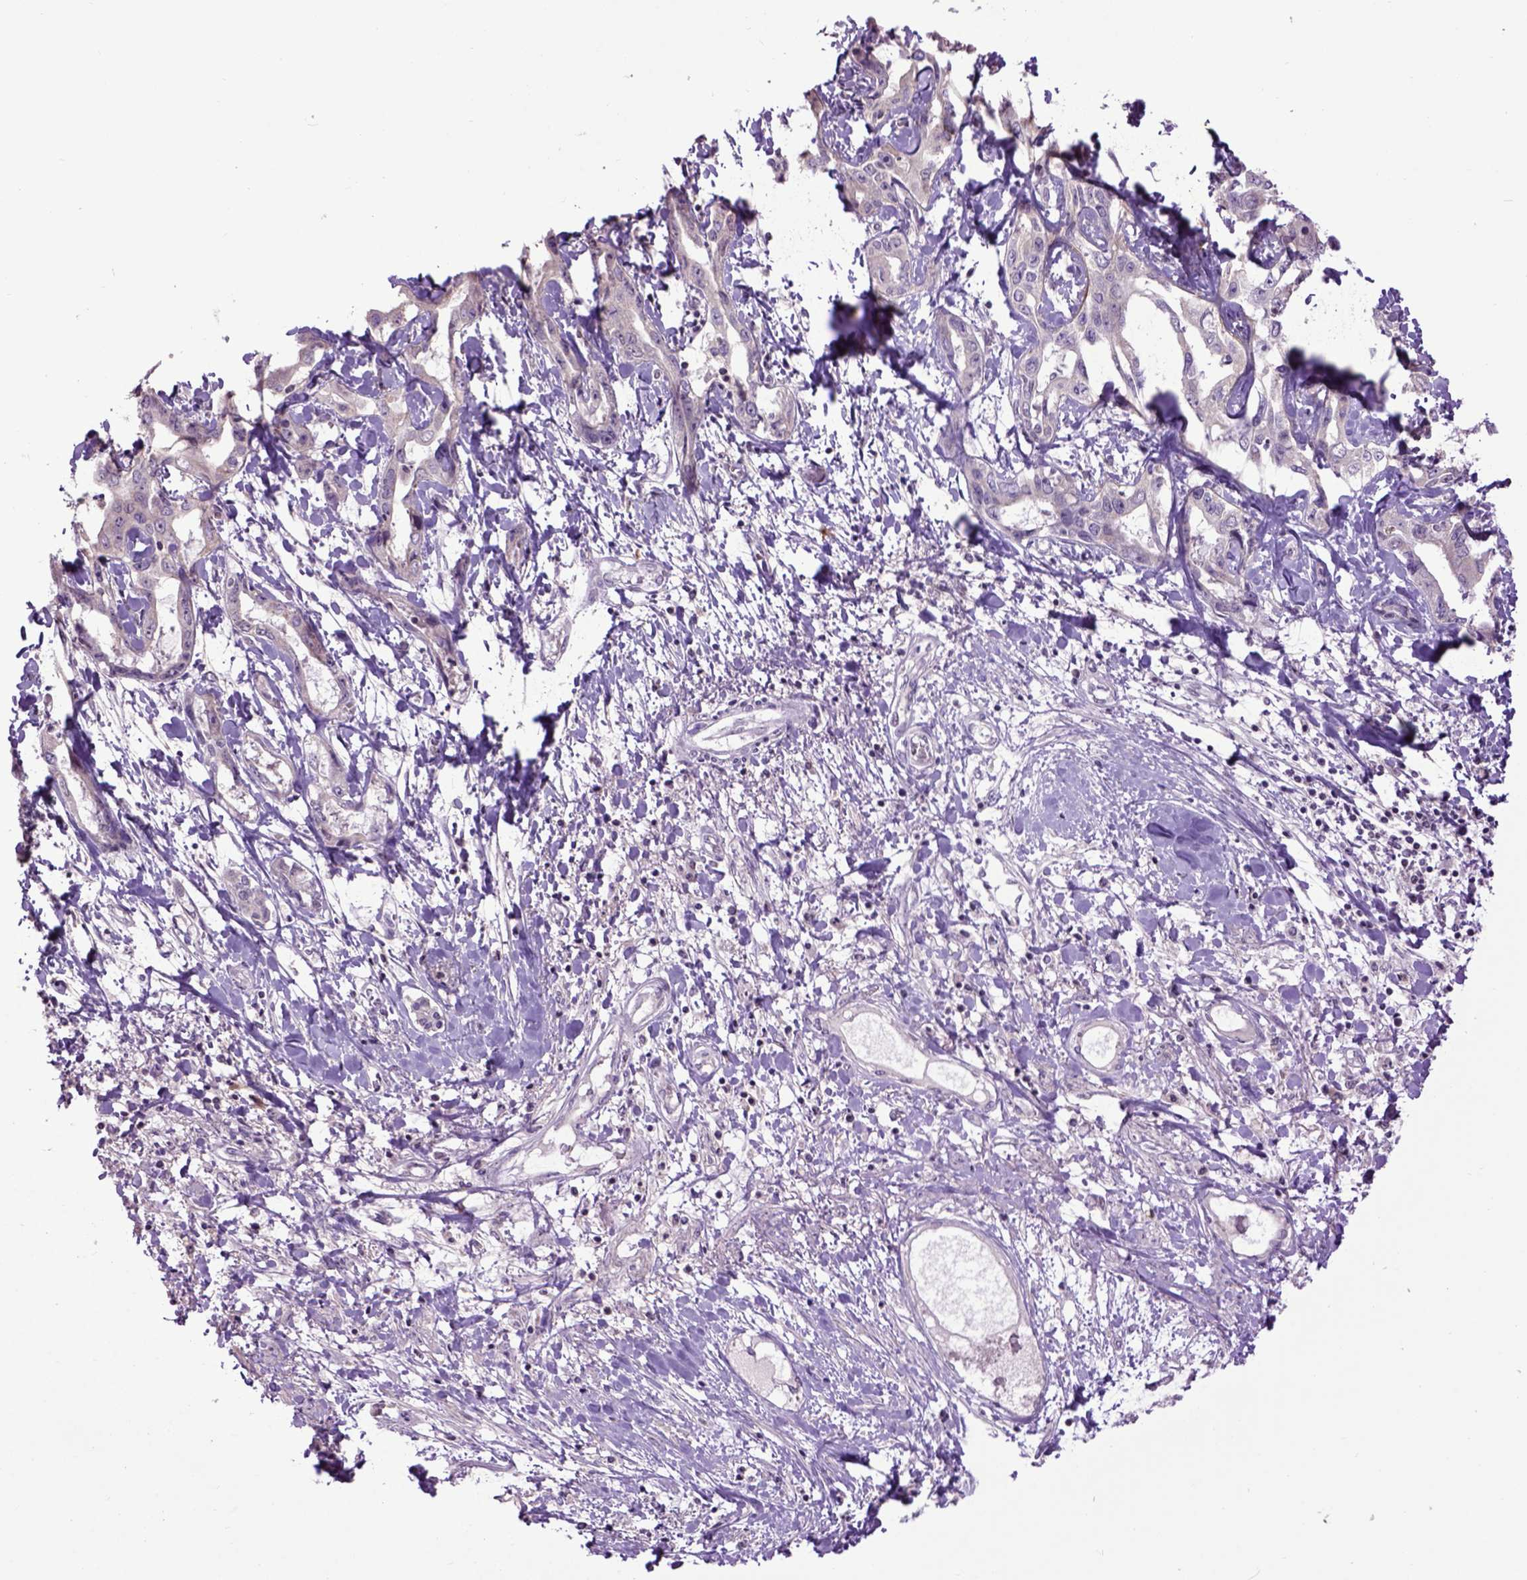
{"staining": {"intensity": "negative", "quantity": "none", "location": "none"}, "tissue": "liver cancer", "cell_type": "Tumor cells", "image_type": "cancer", "snomed": [{"axis": "morphology", "description": "Cholangiocarcinoma"}, {"axis": "topography", "description": "Liver"}], "caption": "This is an IHC micrograph of human cholangiocarcinoma (liver). There is no expression in tumor cells.", "gene": "EMILIN3", "patient": {"sex": "male", "age": 59}}